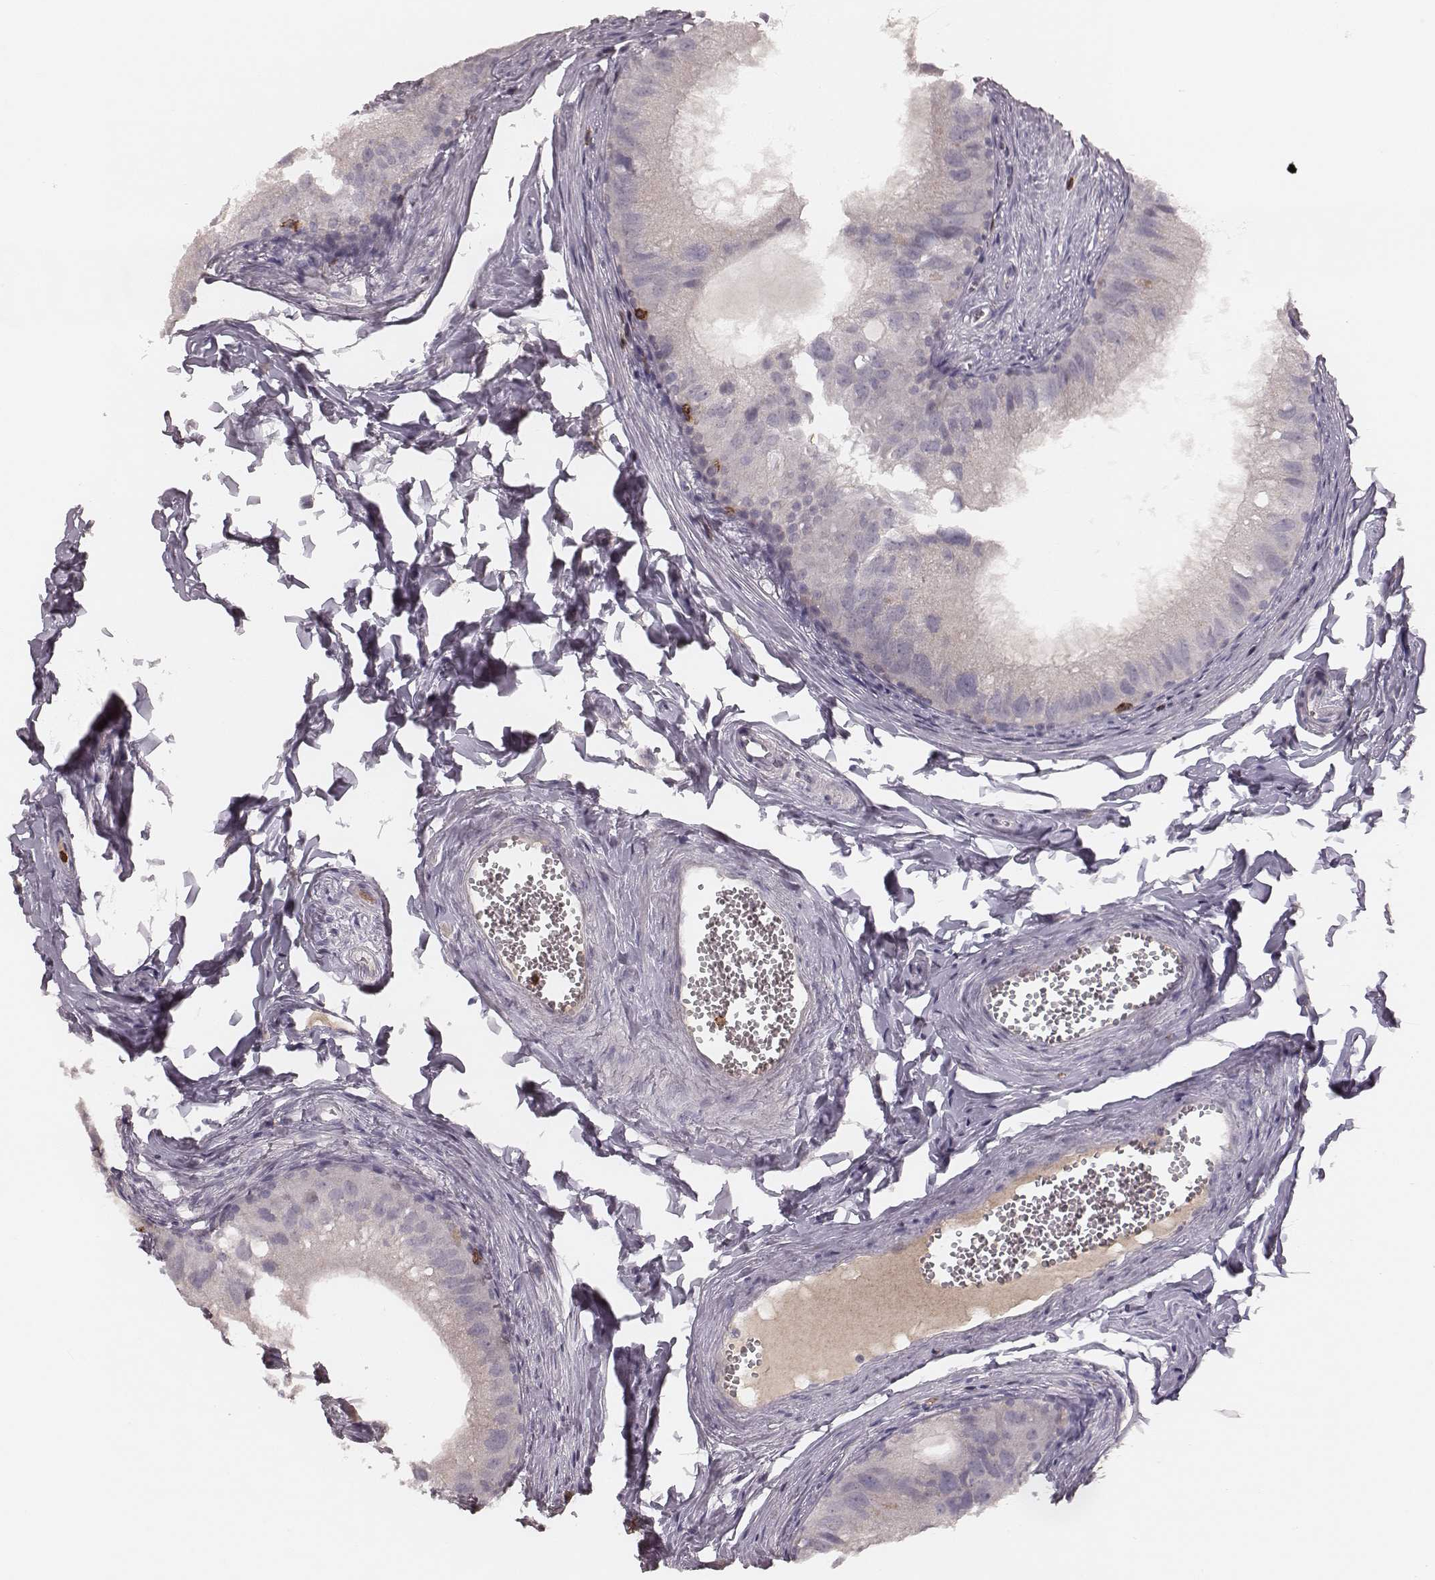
{"staining": {"intensity": "negative", "quantity": "none", "location": "none"}, "tissue": "epididymis", "cell_type": "Glandular cells", "image_type": "normal", "snomed": [{"axis": "morphology", "description": "Normal tissue, NOS"}, {"axis": "topography", "description": "Epididymis"}], "caption": "This is an immunohistochemistry (IHC) histopathology image of normal human epididymis. There is no expression in glandular cells.", "gene": "CD8A", "patient": {"sex": "male", "age": 45}}